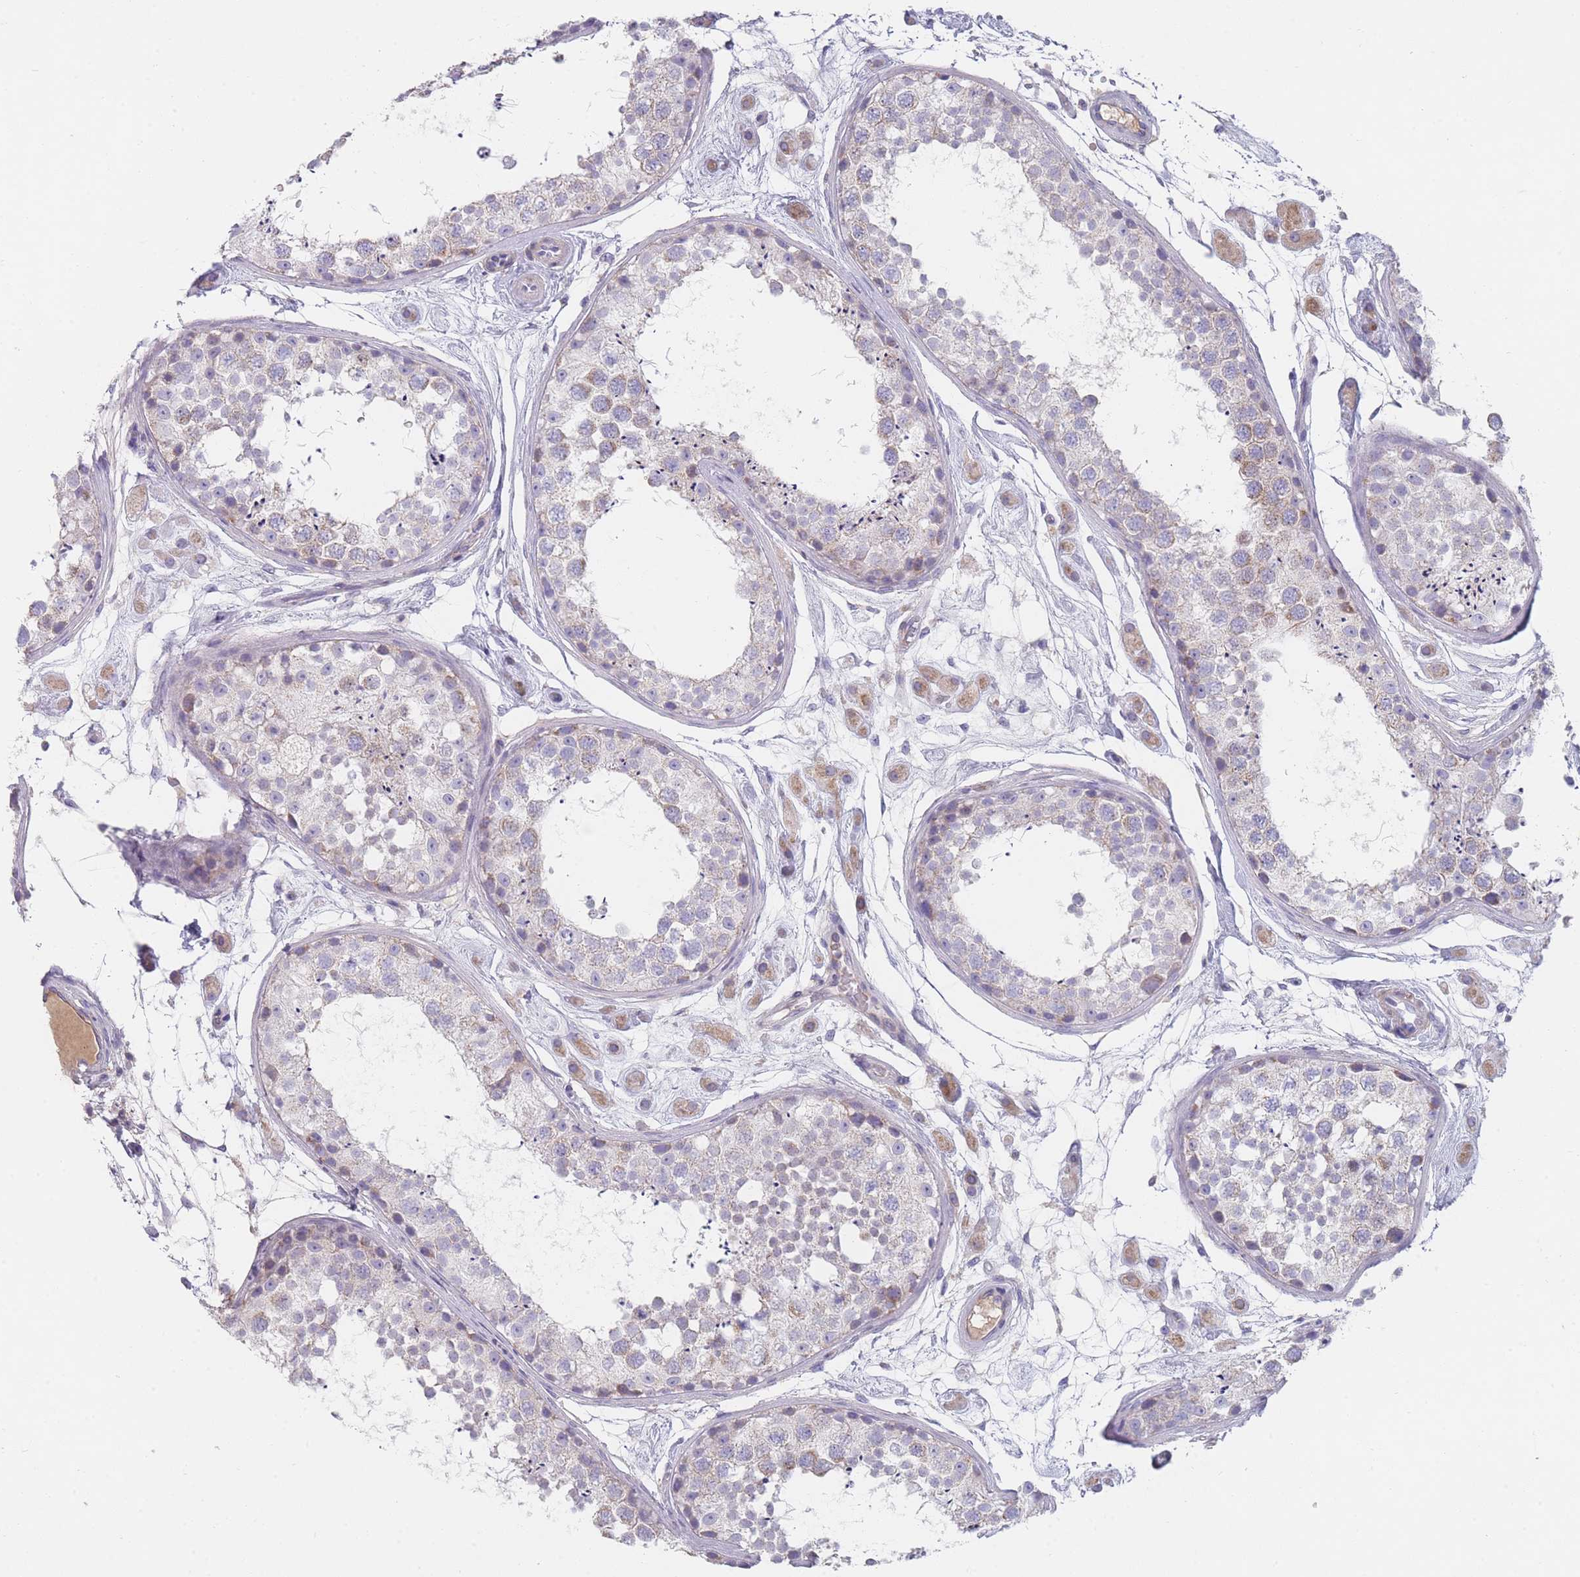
{"staining": {"intensity": "moderate", "quantity": "<25%", "location": "cytoplasmic/membranous"}, "tissue": "testis", "cell_type": "Cells in seminiferous ducts", "image_type": "normal", "snomed": [{"axis": "morphology", "description": "Normal tissue, NOS"}, {"axis": "topography", "description": "Testis"}], "caption": "This image displays immunohistochemistry staining of benign human testis, with low moderate cytoplasmic/membranous positivity in about <25% of cells in seminiferous ducts.", "gene": "MRPS14", "patient": {"sex": "male", "age": 25}}